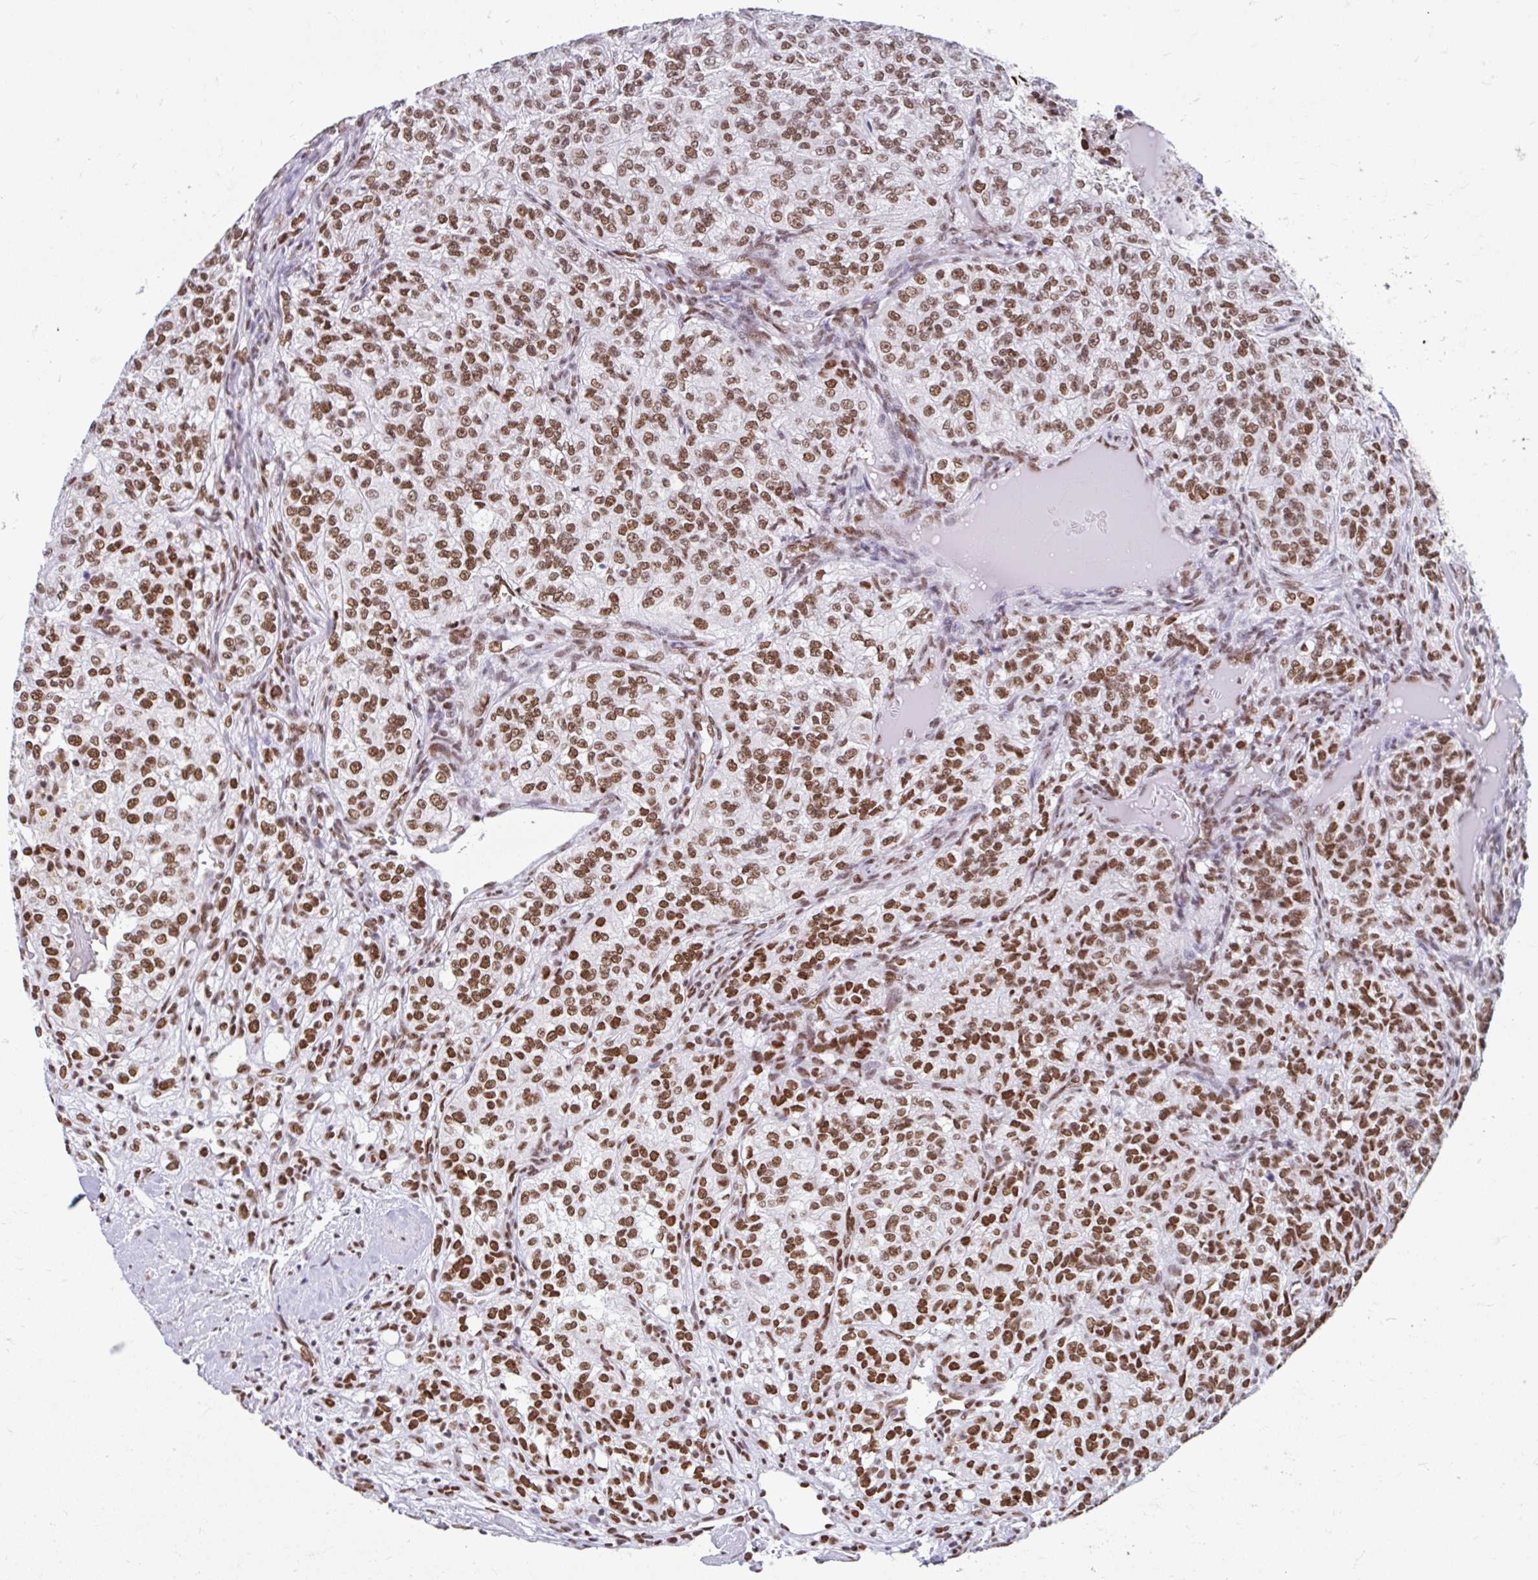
{"staining": {"intensity": "moderate", "quantity": ">75%", "location": "nuclear"}, "tissue": "renal cancer", "cell_type": "Tumor cells", "image_type": "cancer", "snomed": [{"axis": "morphology", "description": "Adenocarcinoma, NOS"}, {"axis": "topography", "description": "Kidney"}], "caption": "Protein expression analysis of renal adenocarcinoma displays moderate nuclear expression in approximately >75% of tumor cells.", "gene": "KHDRBS1", "patient": {"sex": "female", "age": 63}}